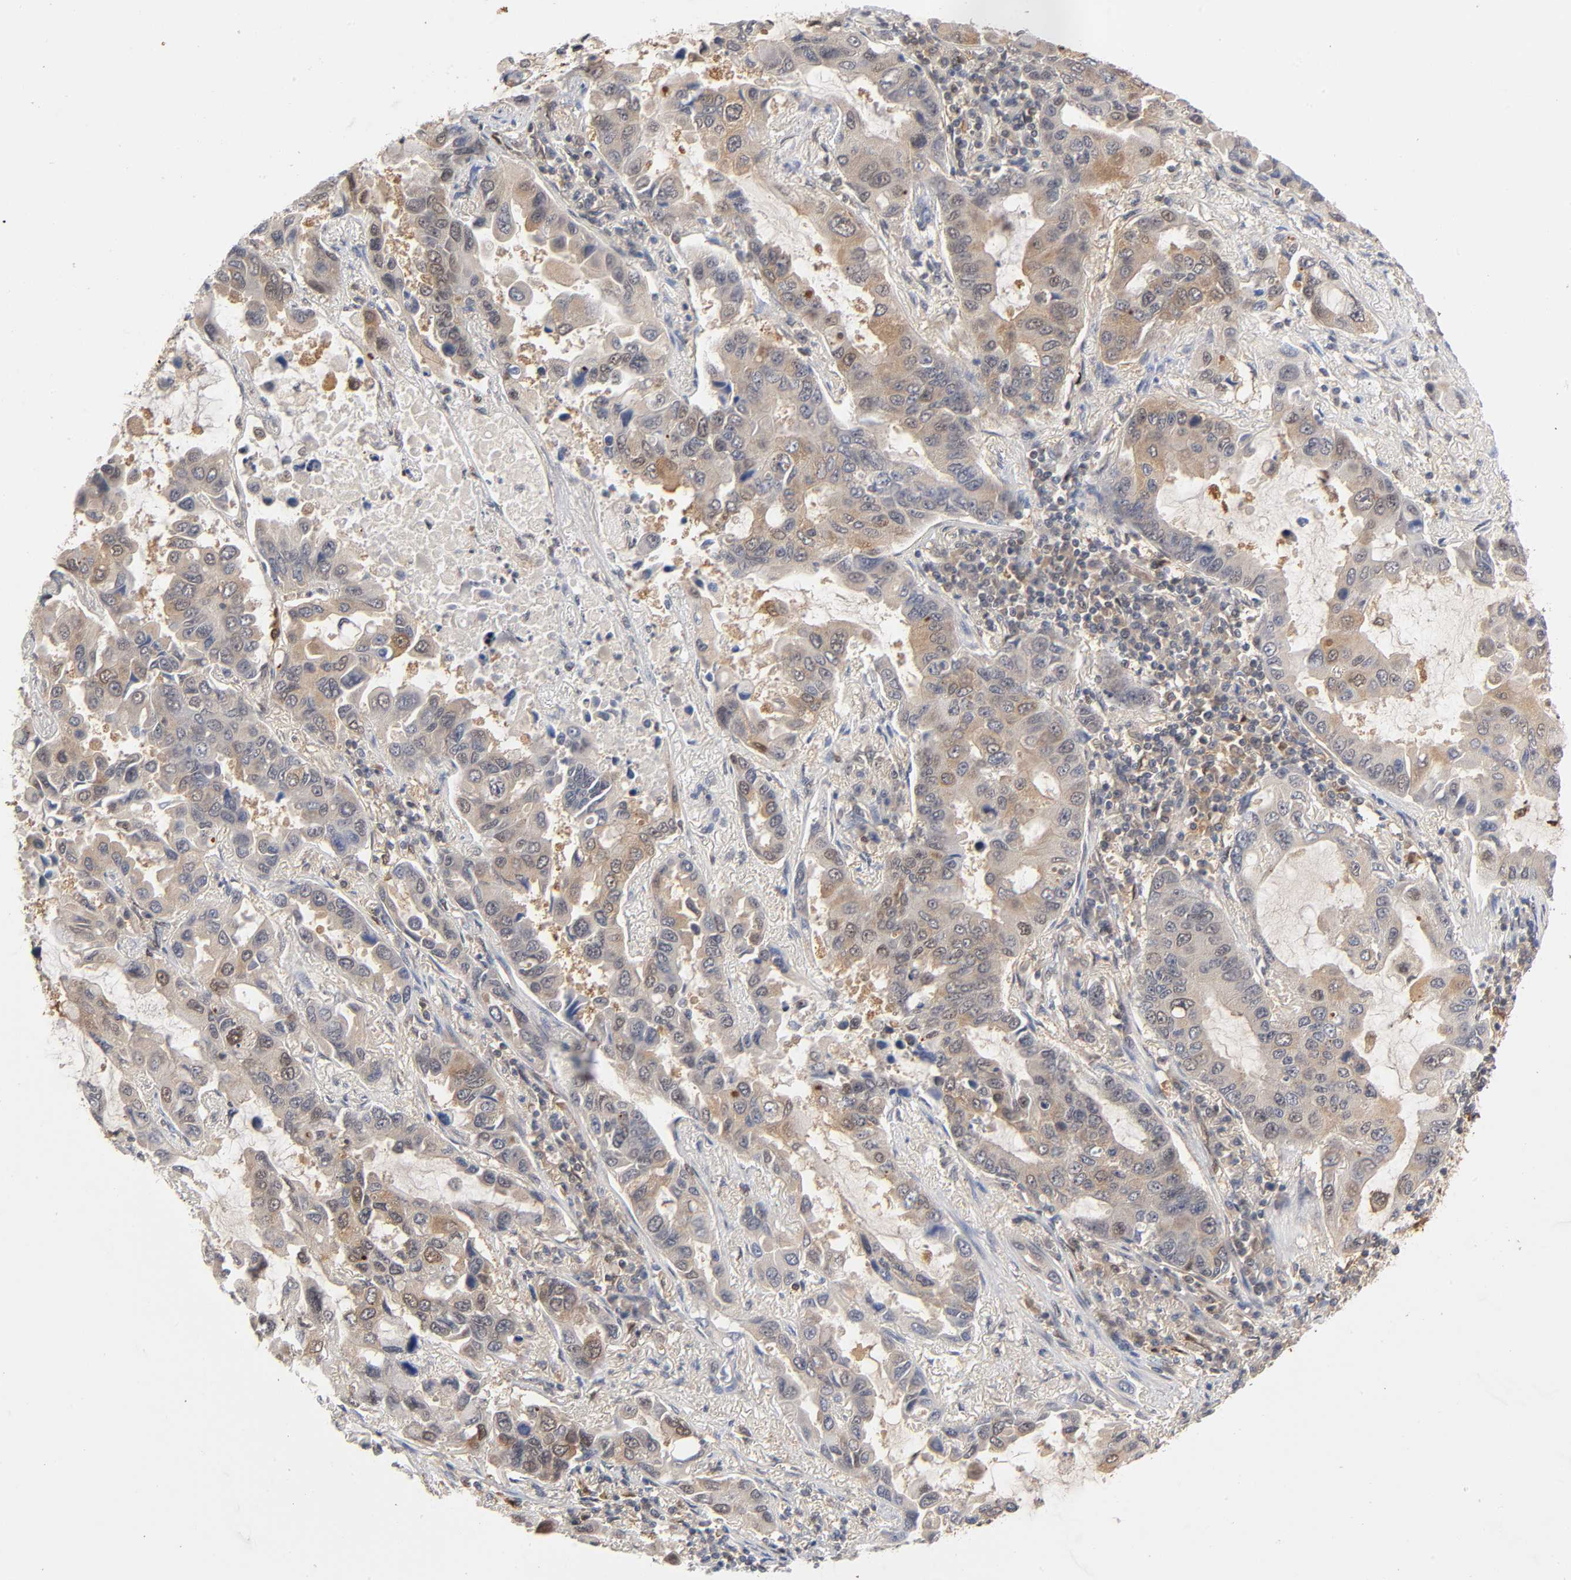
{"staining": {"intensity": "moderate", "quantity": "25%-75%", "location": "cytoplasmic/membranous"}, "tissue": "lung cancer", "cell_type": "Tumor cells", "image_type": "cancer", "snomed": [{"axis": "morphology", "description": "Adenocarcinoma, NOS"}, {"axis": "topography", "description": "Lung"}], "caption": "An image showing moderate cytoplasmic/membranous expression in about 25%-75% of tumor cells in lung adenocarcinoma, as visualized by brown immunohistochemical staining.", "gene": "DFFB", "patient": {"sex": "male", "age": 64}}